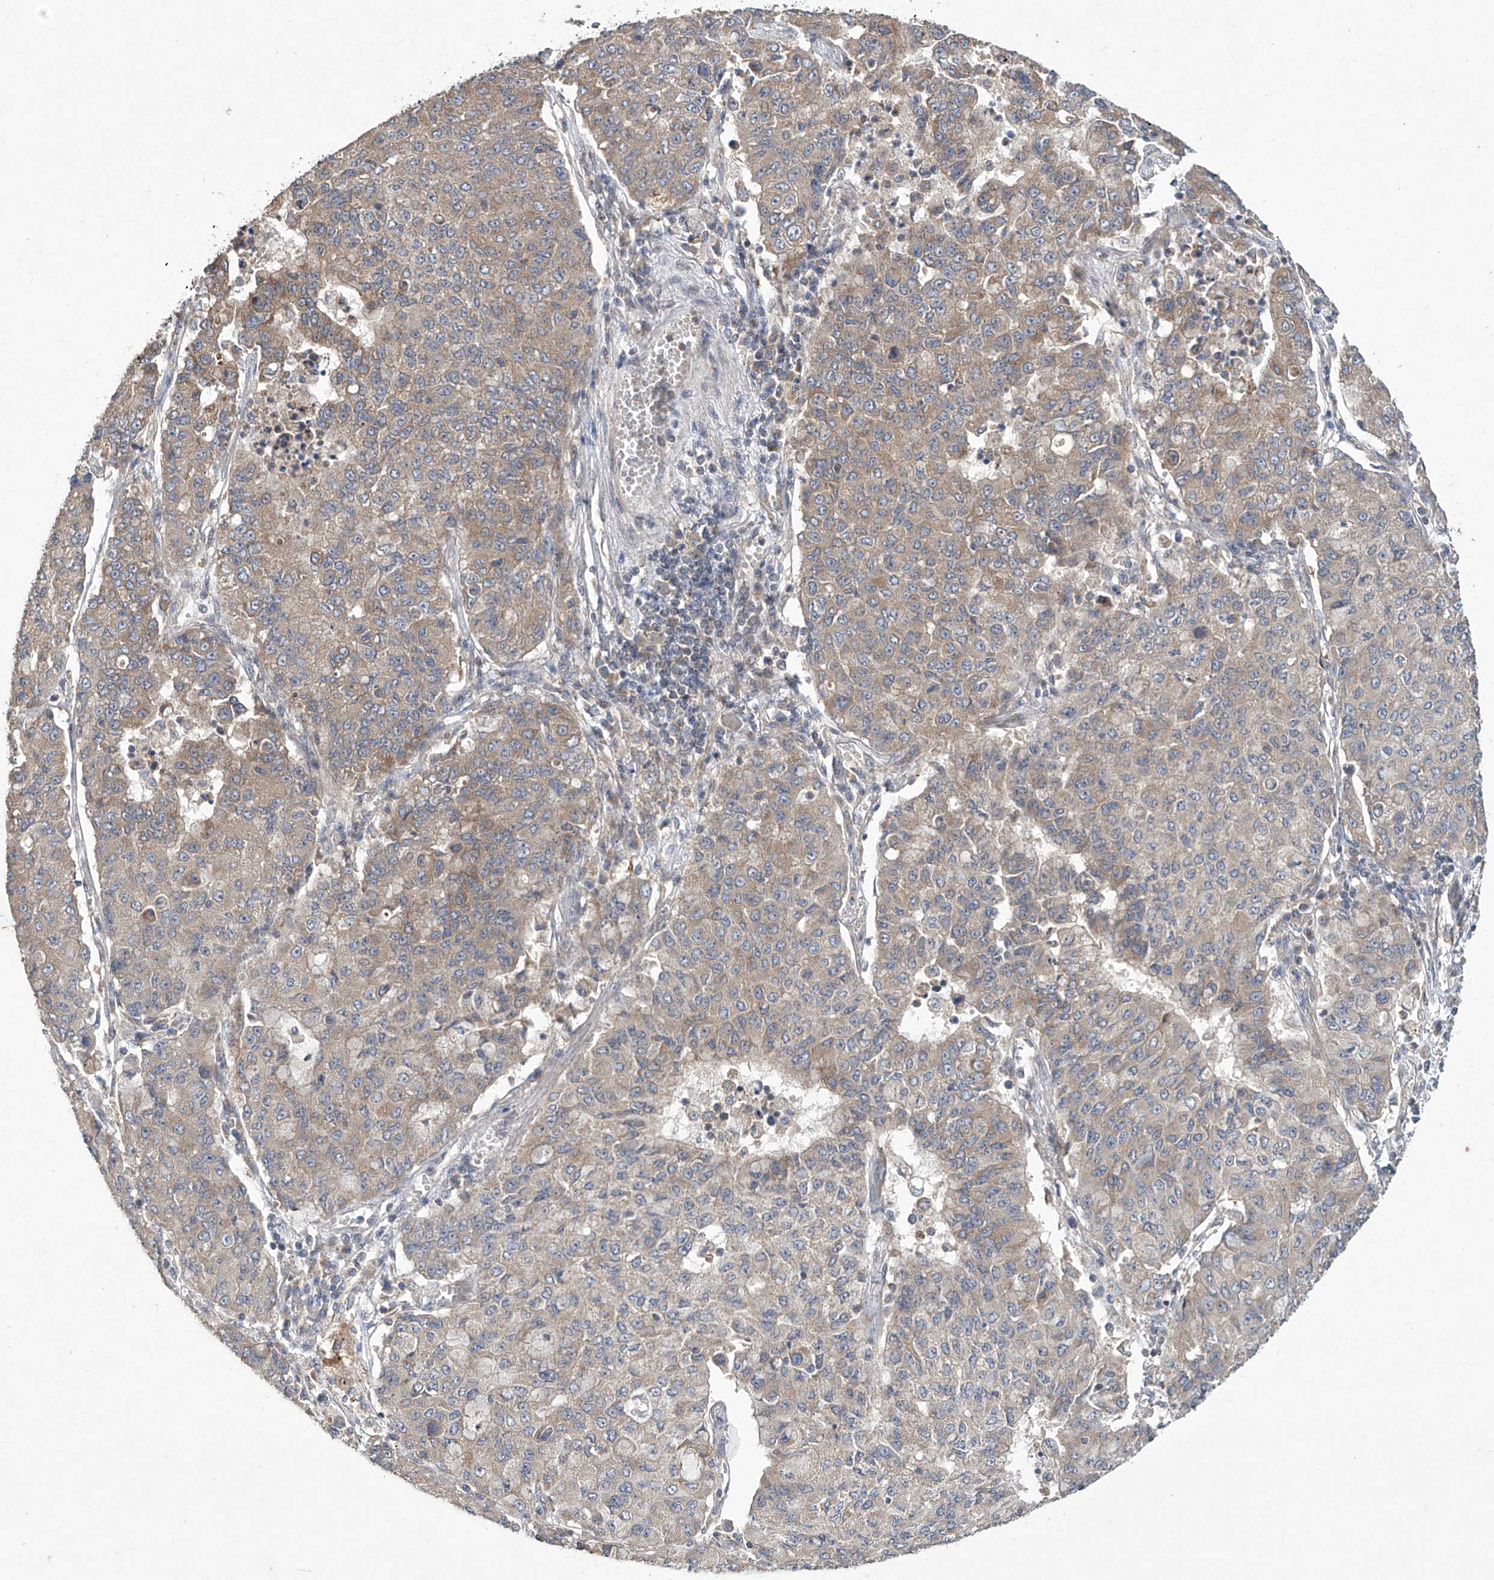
{"staining": {"intensity": "weak", "quantity": "25%-75%", "location": "cytoplasmic/membranous"}, "tissue": "lung cancer", "cell_type": "Tumor cells", "image_type": "cancer", "snomed": [{"axis": "morphology", "description": "Squamous cell carcinoma, NOS"}, {"axis": "topography", "description": "Lung"}], "caption": "Human squamous cell carcinoma (lung) stained with a protein marker shows weak staining in tumor cells.", "gene": "TRIM60", "patient": {"sex": "male", "age": 74}}